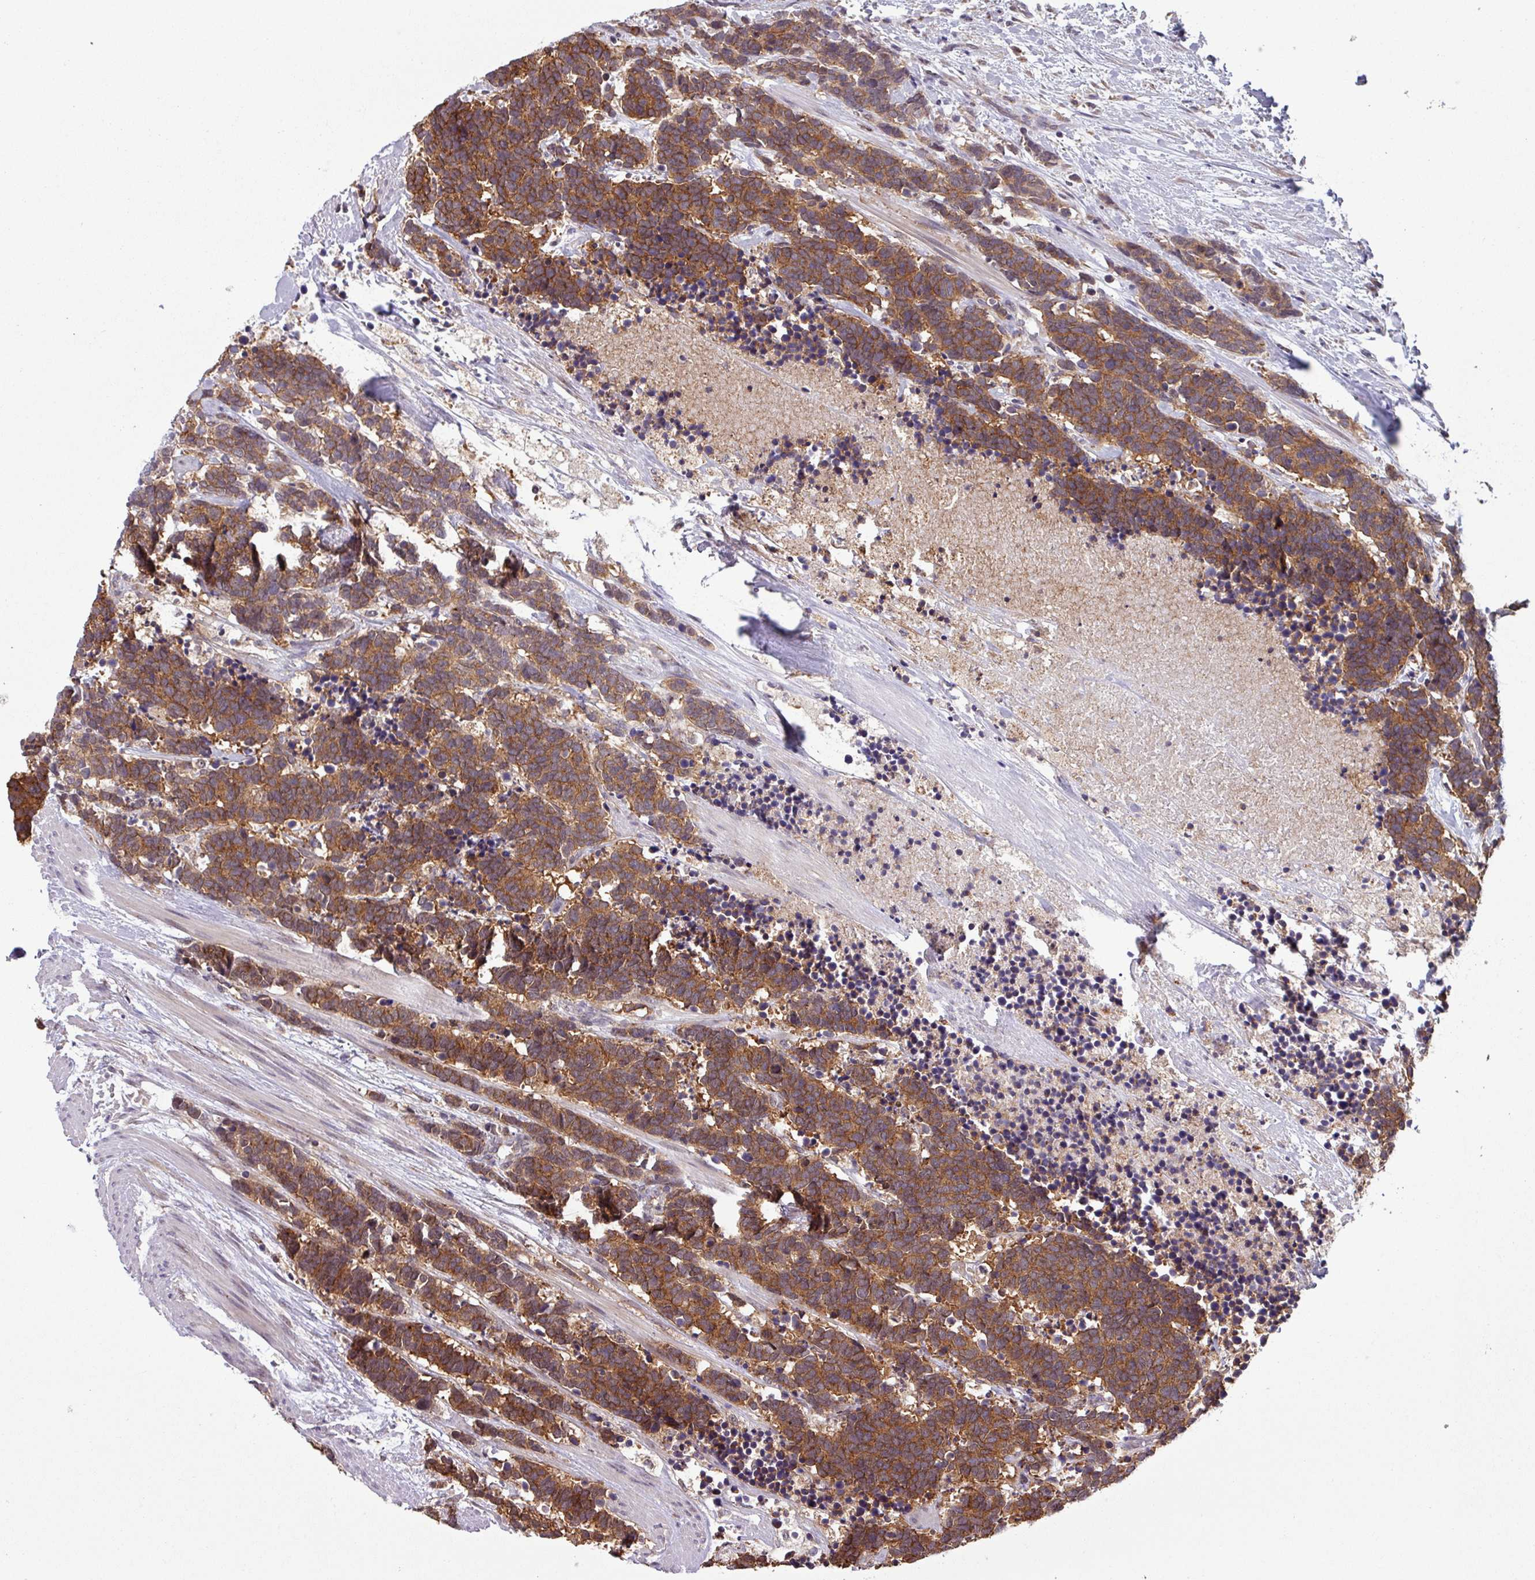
{"staining": {"intensity": "strong", "quantity": ">75%", "location": "cytoplasmic/membranous"}, "tissue": "carcinoid", "cell_type": "Tumor cells", "image_type": "cancer", "snomed": [{"axis": "morphology", "description": "Carcinoma, NOS"}, {"axis": "morphology", "description": "Carcinoid, malignant, NOS"}, {"axis": "topography", "description": "Prostate"}], "caption": "Carcinoma tissue displays strong cytoplasmic/membranous positivity in about >75% of tumor cells The staining is performed using DAB (3,3'-diaminobenzidine) brown chromogen to label protein expression. The nuclei are counter-stained blue using hematoxylin.", "gene": "NPFFR1", "patient": {"sex": "male", "age": 57}}